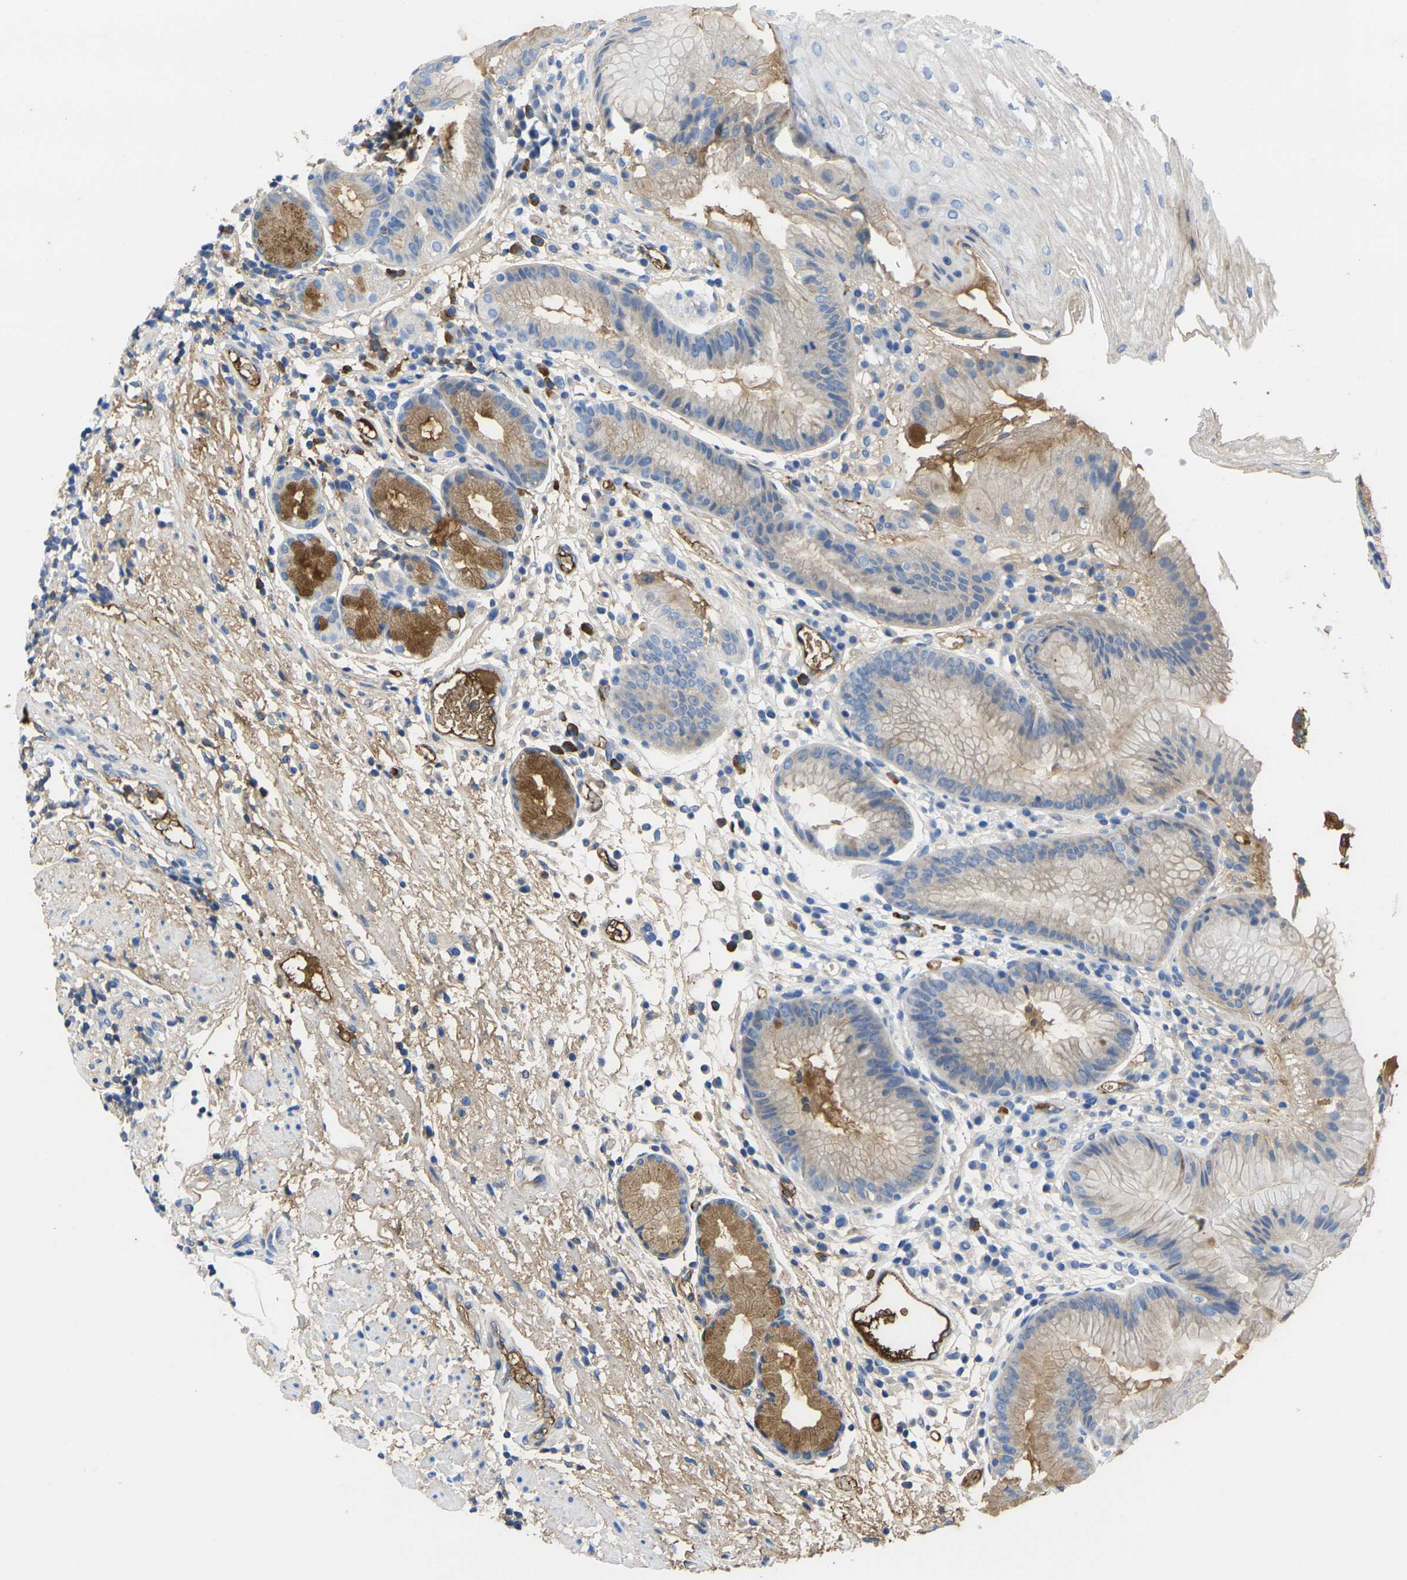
{"staining": {"intensity": "moderate", "quantity": "<25%", "location": "cytoplasmic/membranous"}, "tissue": "stomach", "cell_type": "Glandular cells", "image_type": "normal", "snomed": [{"axis": "morphology", "description": "Normal tissue, NOS"}, {"axis": "topography", "description": "Stomach, upper"}], "caption": "DAB immunohistochemical staining of normal human stomach shows moderate cytoplasmic/membranous protein positivity in about <25% of glandular cells. (DAB IHC, brown staining for protein, blue staining for nuclei).", "gene": "GREM2", "patient": {"sex": "male", "age": 72}}